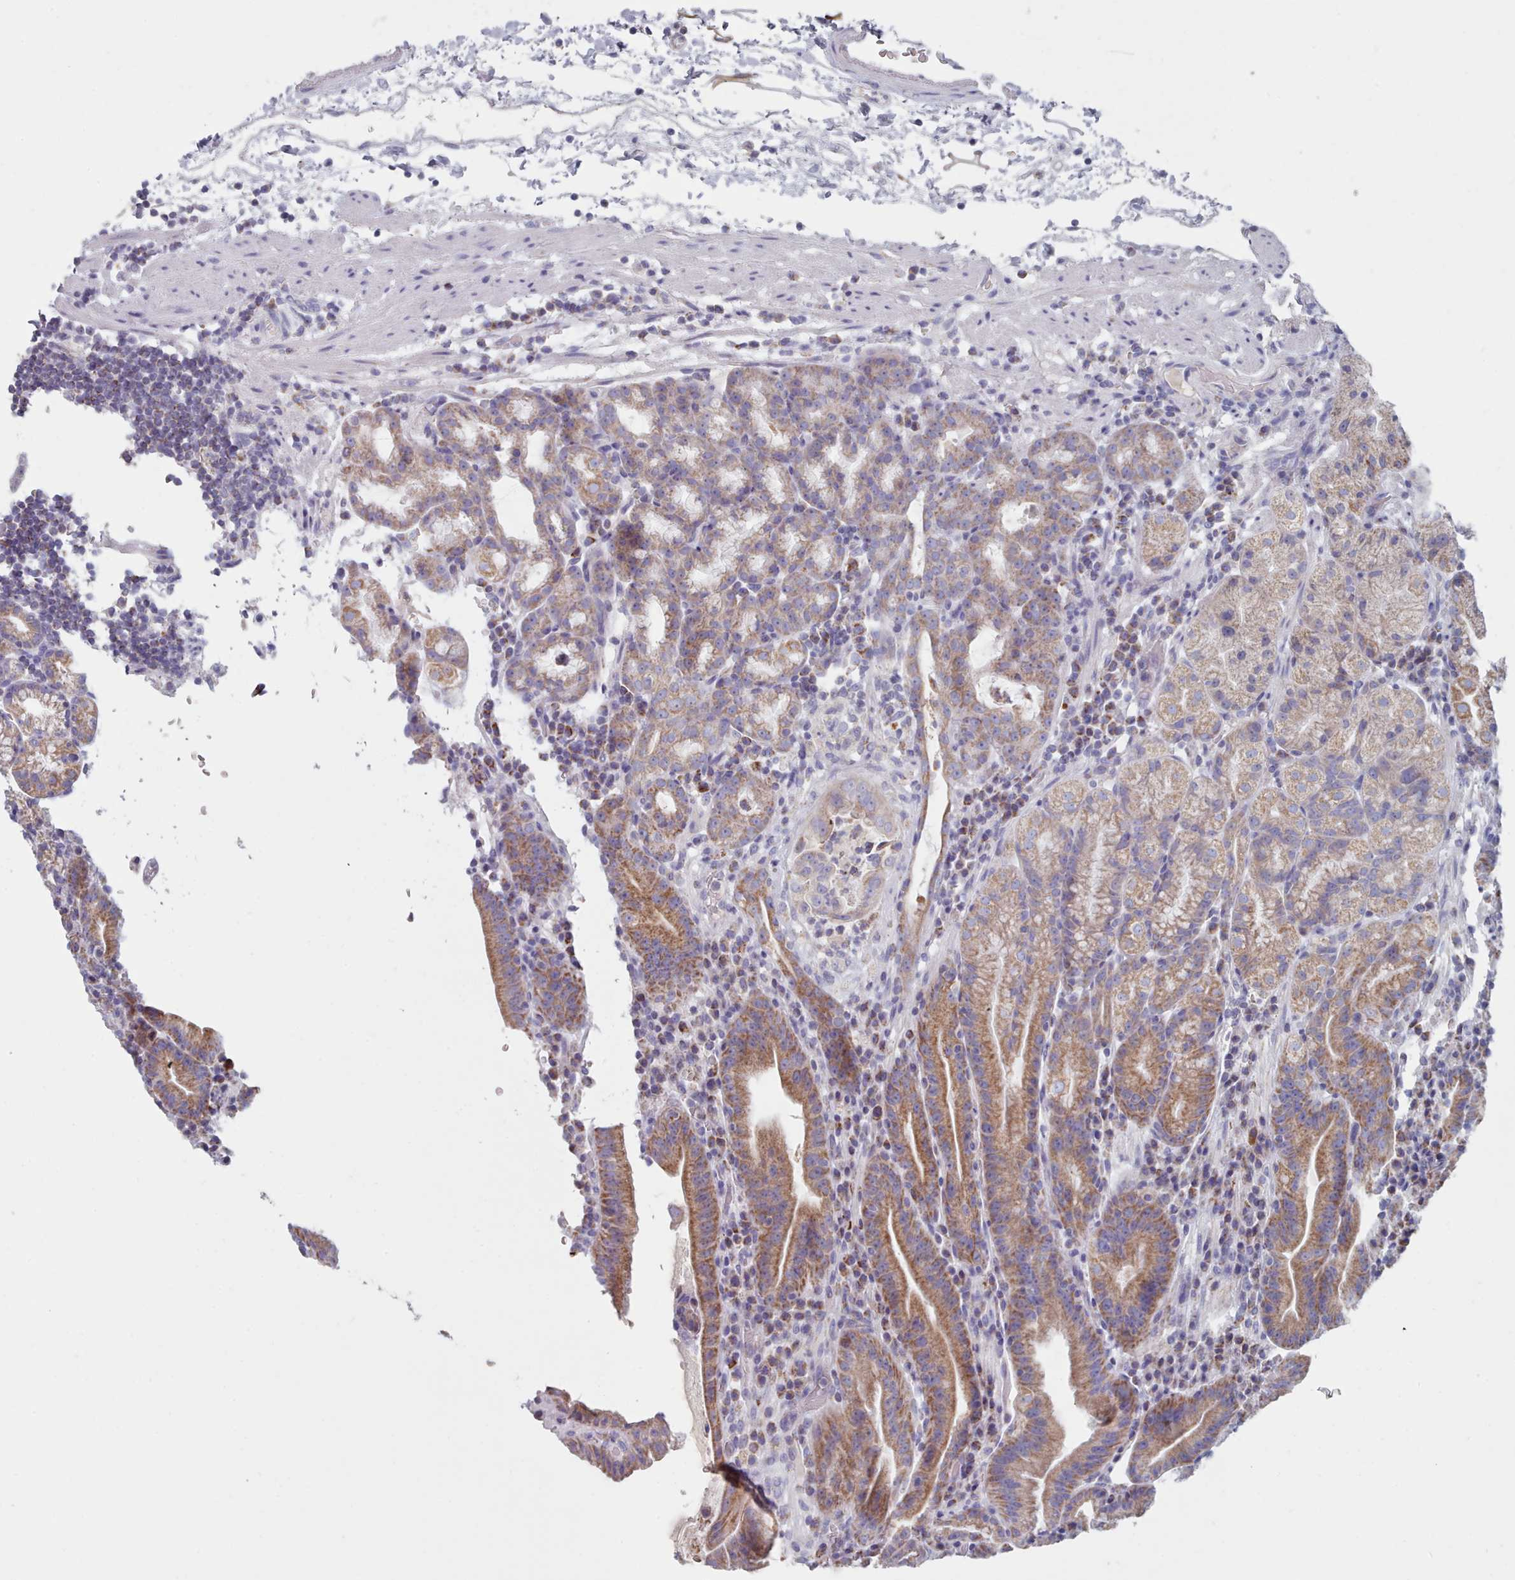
{"staining": {"intensity": "moderate", "quantity": "25%-75%", "location": "cytoplasmic/membranous"}, "tissue": "stomach", "cell_type": "Glandular cells", "image_type": "normal", "snomed": [{"axis": "morphology", "description": "Normal tissue, NOS"}, {"axis": "morphology", "description": "Inflammation, NOS"}, {"axis": "topography", "description": "Stomach"}], "caption": "Protein staining shows moderate cytoplasmic/membranous staining in about 25%-75% of glandular cells in normal stomach.", "gene": "HAO1", "patient": {"sex": "male", "age": 79}}